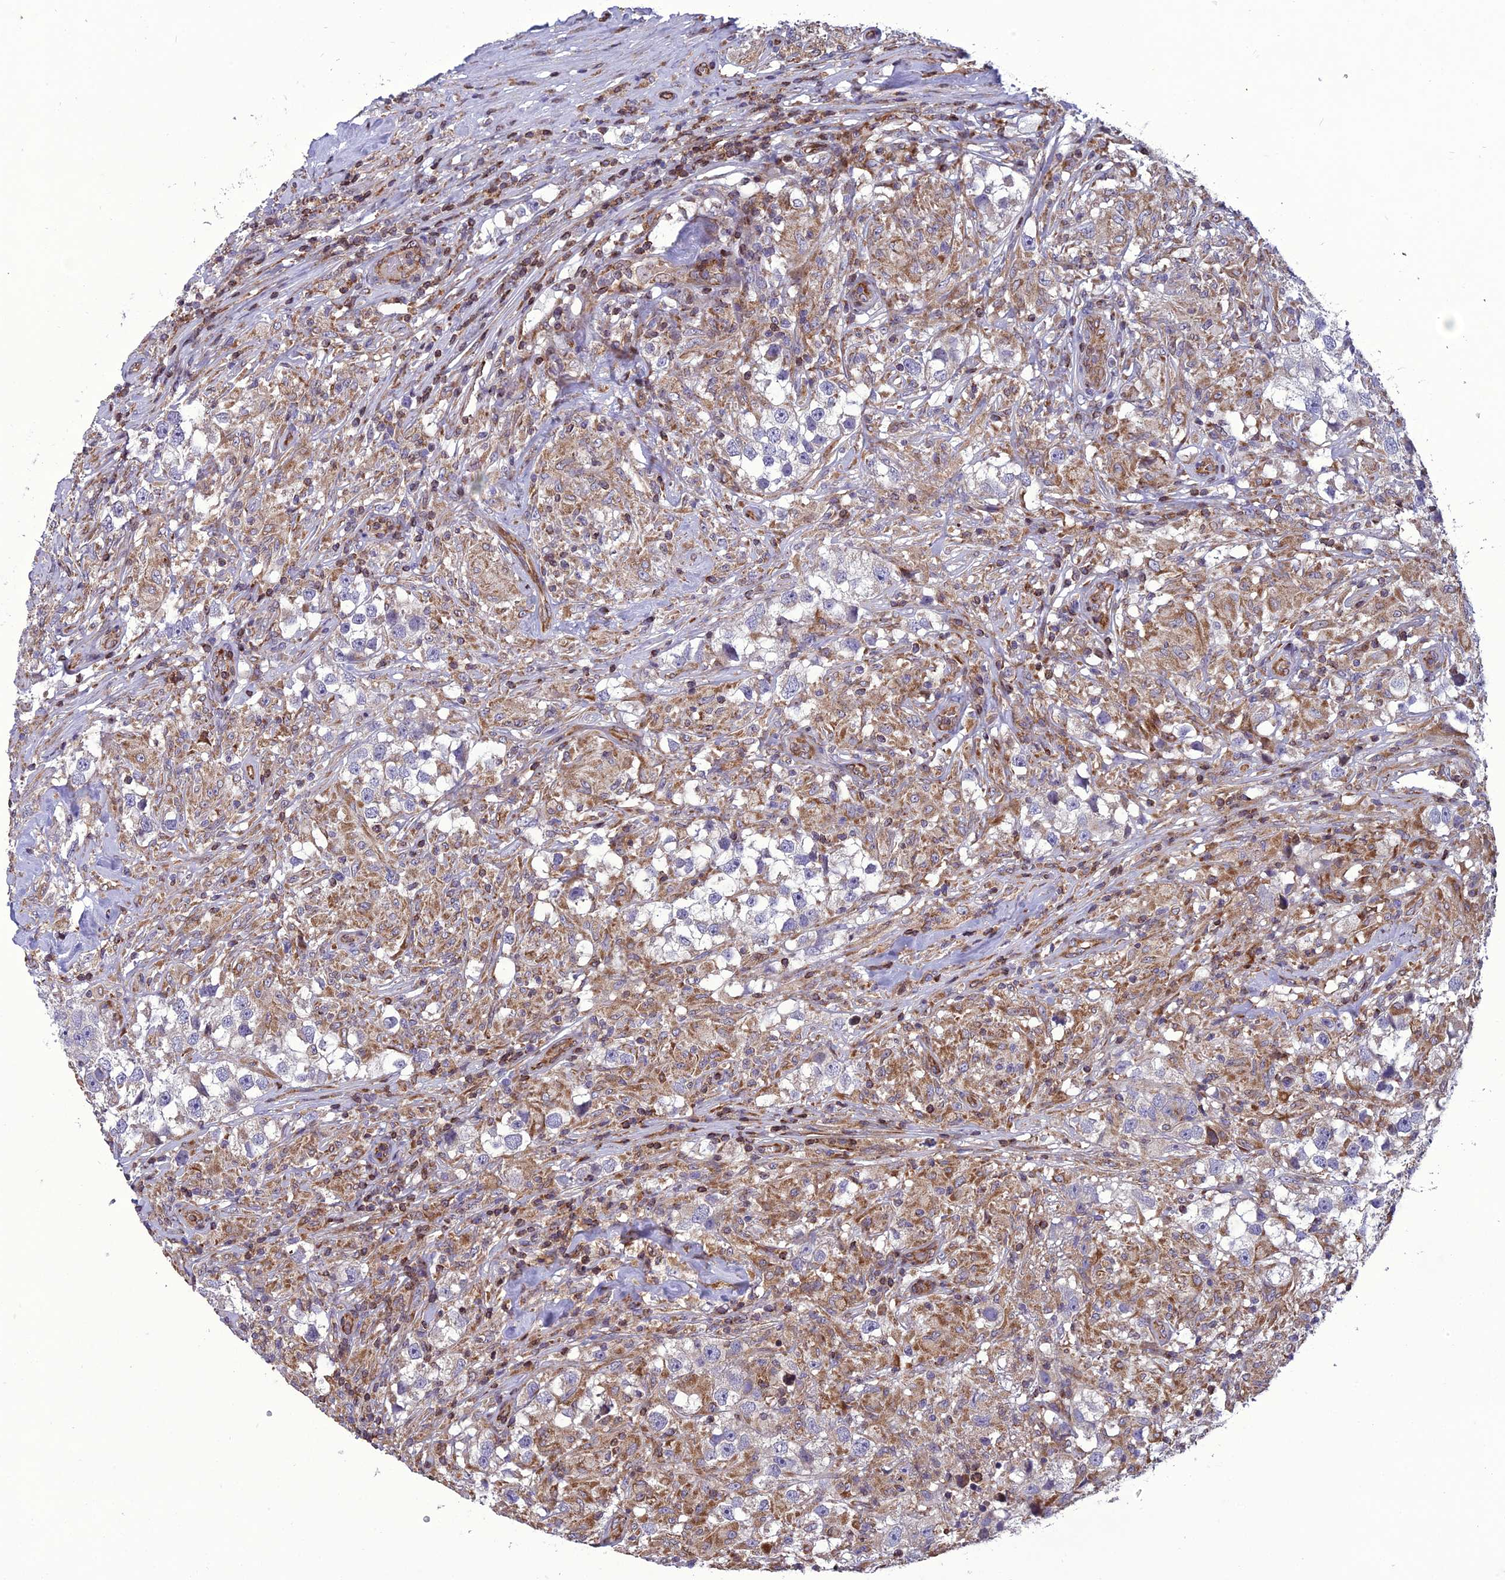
{"staining": {"intensity": "negative", "quantity": "none", "location": "none"}, "tissue": "testis cancer", "cell_type": "Tumor cells", "image_type": "cancer", "snomed": [{"axis": "morphology", "description": "Seminoma, NOS"}, {"axis": "topography", "description": "Testis"}], "caption": "Histopathology image shows no significant protein positivity in tumor cells of testis cancer.", "gene": "GIMAP1", "patient": {"sex": "male", "age": 46}}